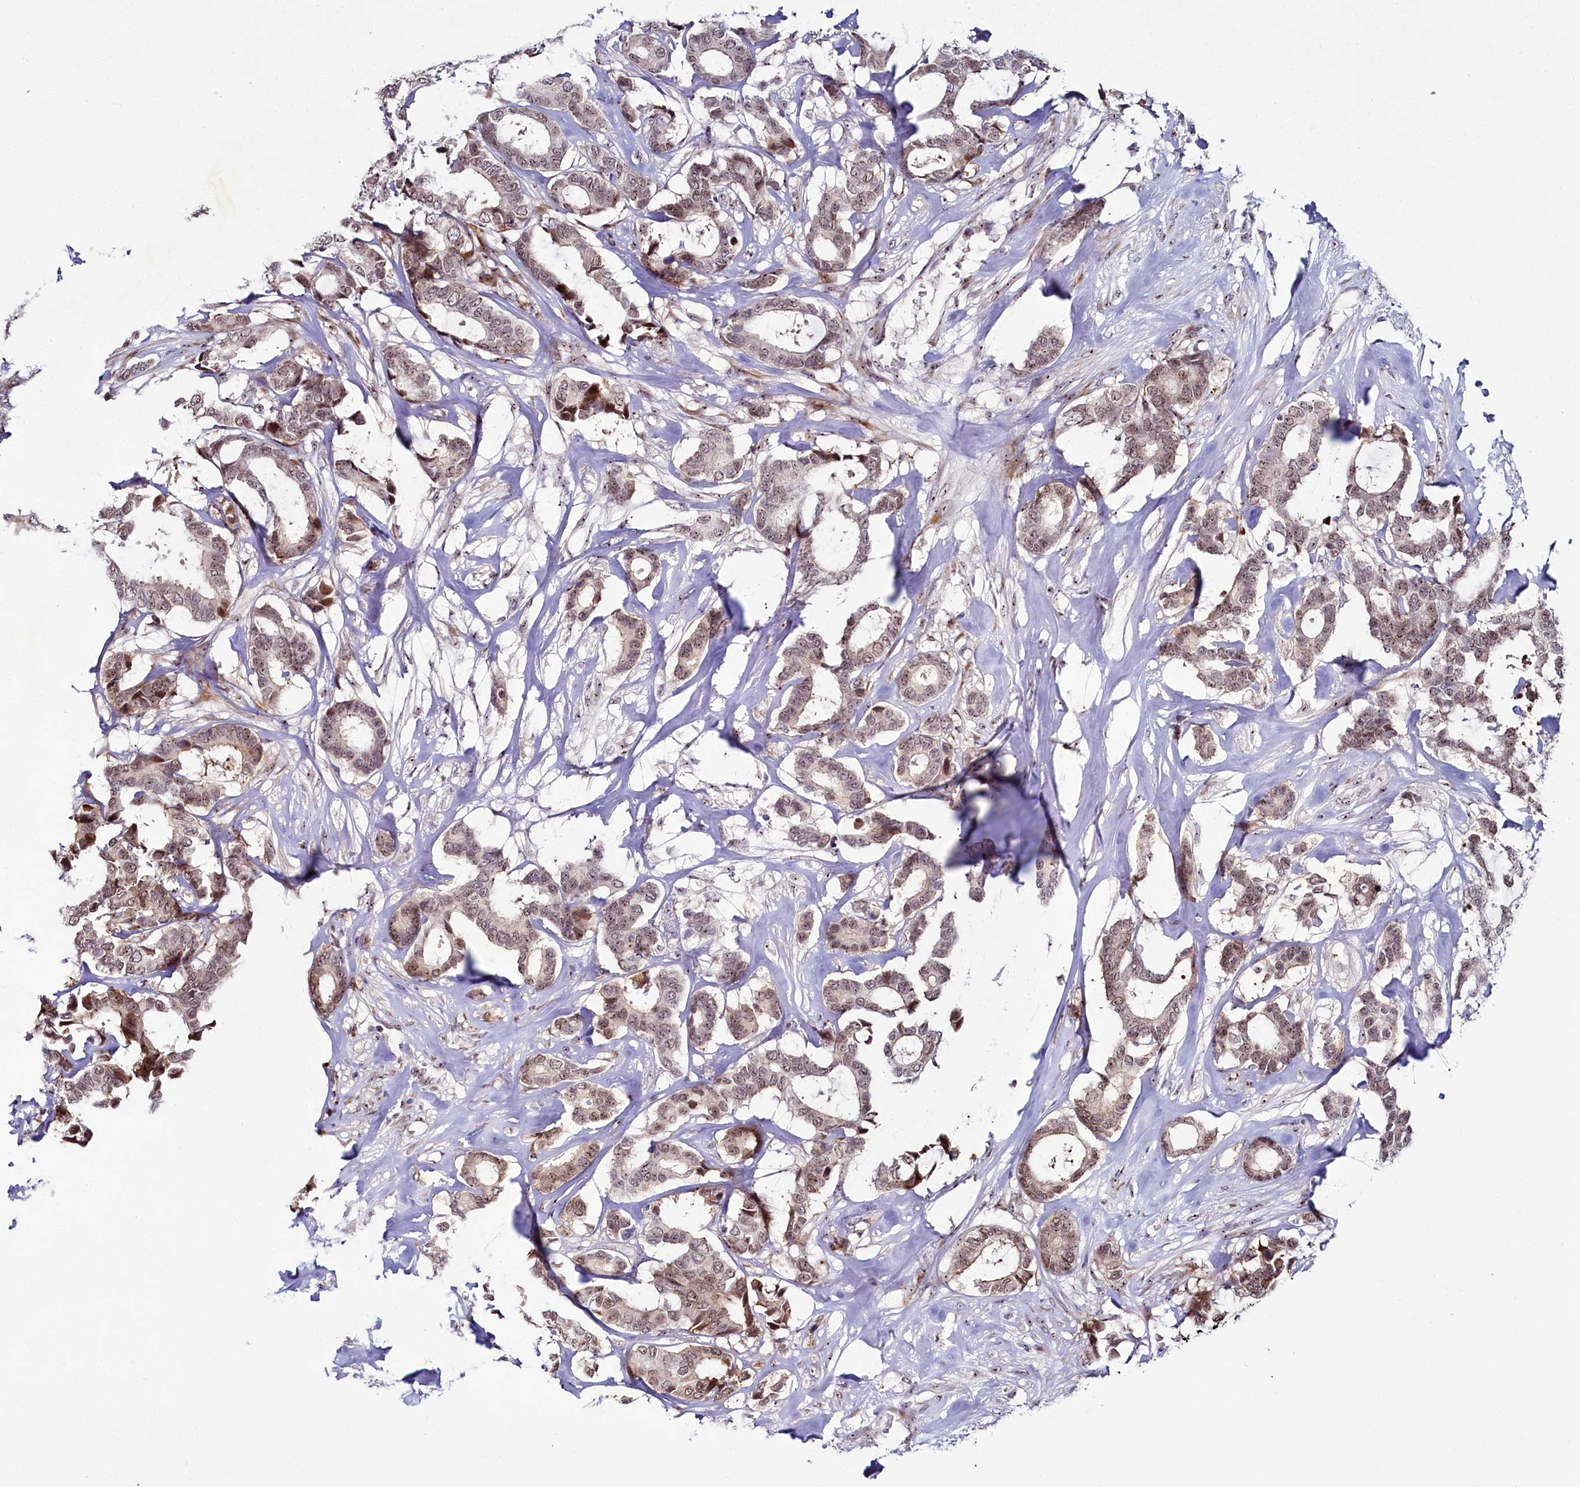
{"staining": {"intensity": "moderate", "quantity": ">75%", "location": "nuclear"}, "tissue": "breast cancer", "cell_type": "Tumor cells", "image_type": "cancer", "snomed": [{"axis": "morphology", "description": "Duct carcinoma"}, {"axis": "topography", "description": "Breast"}], "caption": "About >75% of tumor cells in infiltrating ductal carcinoma (breast) demonstrate moderate nuclear protein expression as visualized by brown immunohistochemical staining.", "gene": "TCOF1", "patient": {"sex": "female", "age": 87}}